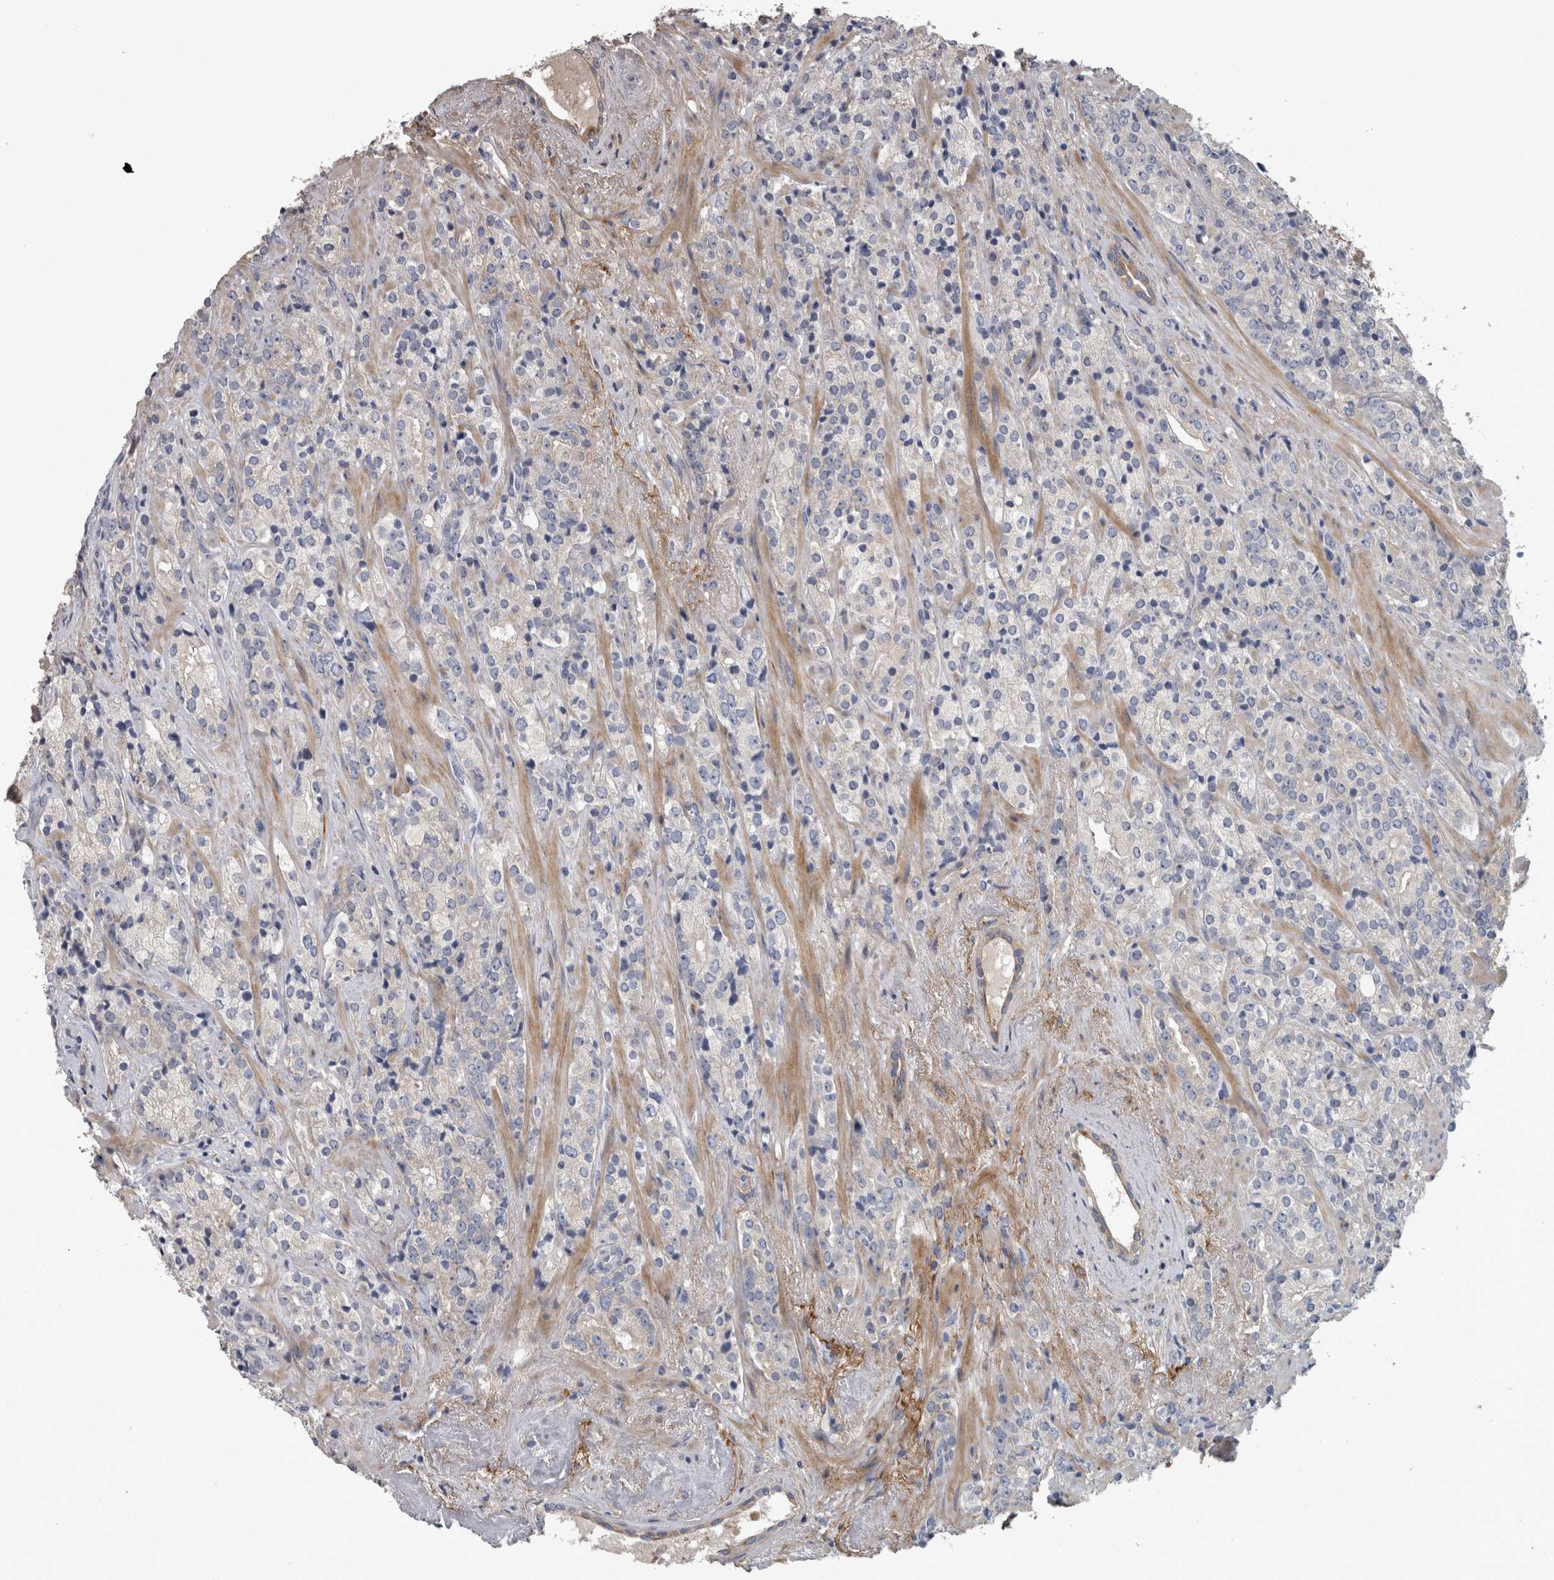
{"staining": {"intensity": "negative", "quantity": "none", "location": "none"}, "tissue": "prostate cancer", "cell_type": "Tumor cells", "image_type": "cancer", "snomed": [{"axis": "morphology", "description": "Adenocarcinoma, High grade"}, {"axis": "topography", "description": "Prostate"}], "caption": "This is an IHC histopathology image of human prostate cancer (adenocarcinoma (high-grade)). There is no staining in tumor cells.", "gene": "EFEMP2", "patient": {"sex": "male", "age": 71}}